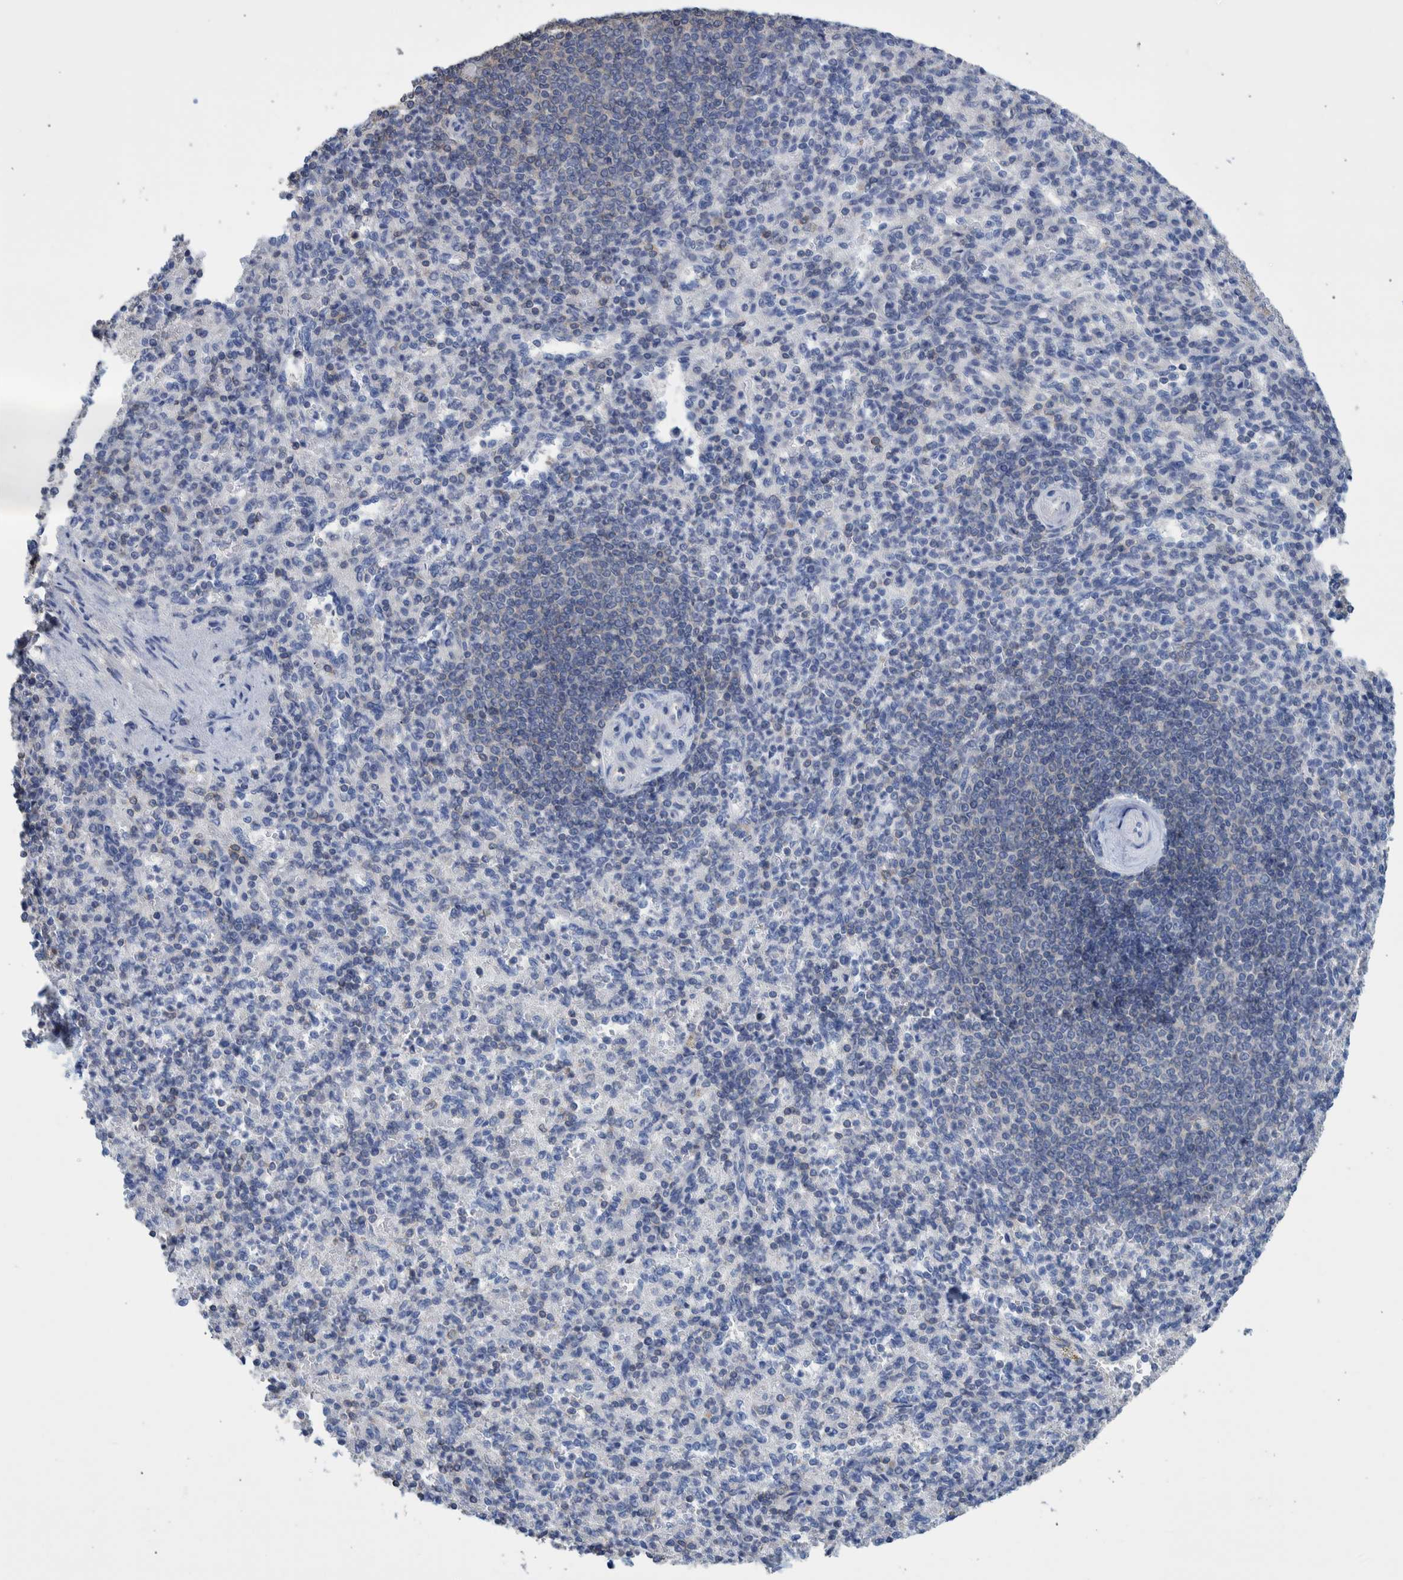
{"staining": {"intensity": "negative", "quantity": "none", "location": "none"}, "tissue": "spleen", "cell_type": "Cells in red pulp", "image_type": "normal", "snomed": [{"axis": "morphology", "description": "Normal tissue, NOS"}, {"axis": "topography", "description": "Spleen"}], "caption": "Immunohistochemistry of normal spleen displays no positivity in cells in red pulp. (IHC, brightfield microscopy, high magnification).", "gene": "PPP3CC", "patient": {"sex": "female", "age": 74}}